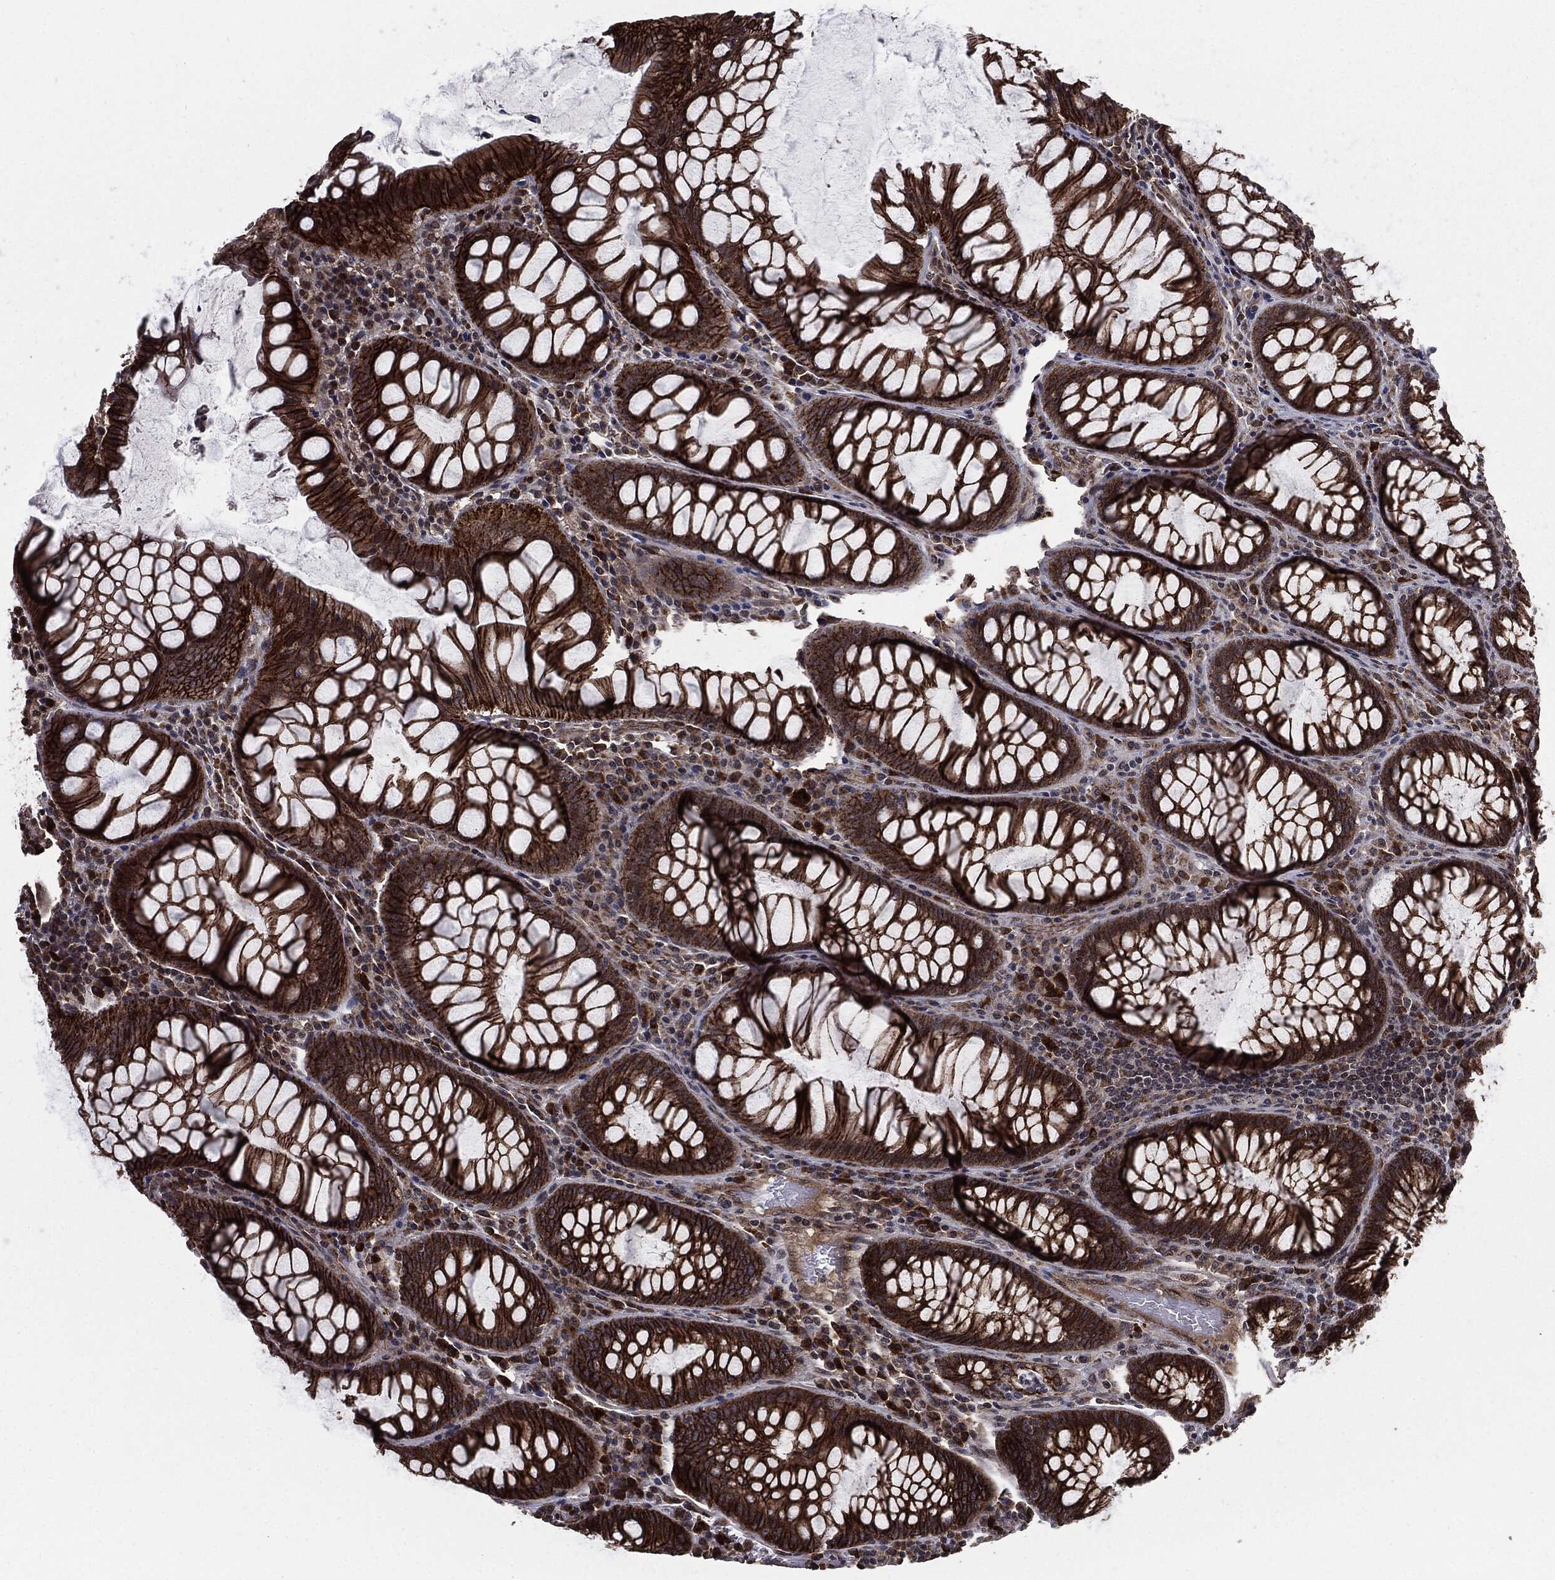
{"staining": {"intensity": "strong", "quantity": ">75%", "location": "cytoplasmic/membranous"}, "tissue": "colorectal cancer", "cell_type": "Tumor cells", "image_type": "cancer", "snomed": [{"axis": "morphology", "description": "Normal tissue, NOS"}, {"axis": "morphology", "description": "Adenocarcinoma, NOS"}, {"axis": "topography", "description": "Rectum"}, {"axis": "topography", "description": "Peripheral nerve tissue"}], "caption": "An immunohistochemistry (IHC) histopathology image of tumor tissue is shown. Protein staining in brown highlights strong cytoplasmic/membranous positivity in colorectal cancer (adenocarcinoma) within tumor cells. (Stains: DAB (3,3'-diaminobenzidine) in brown, nuclei in blue, Microscopy: brightfield microscopy at high magnification).", "gene": "PTPA", "patient": {"sex": "male", "age": 92}}